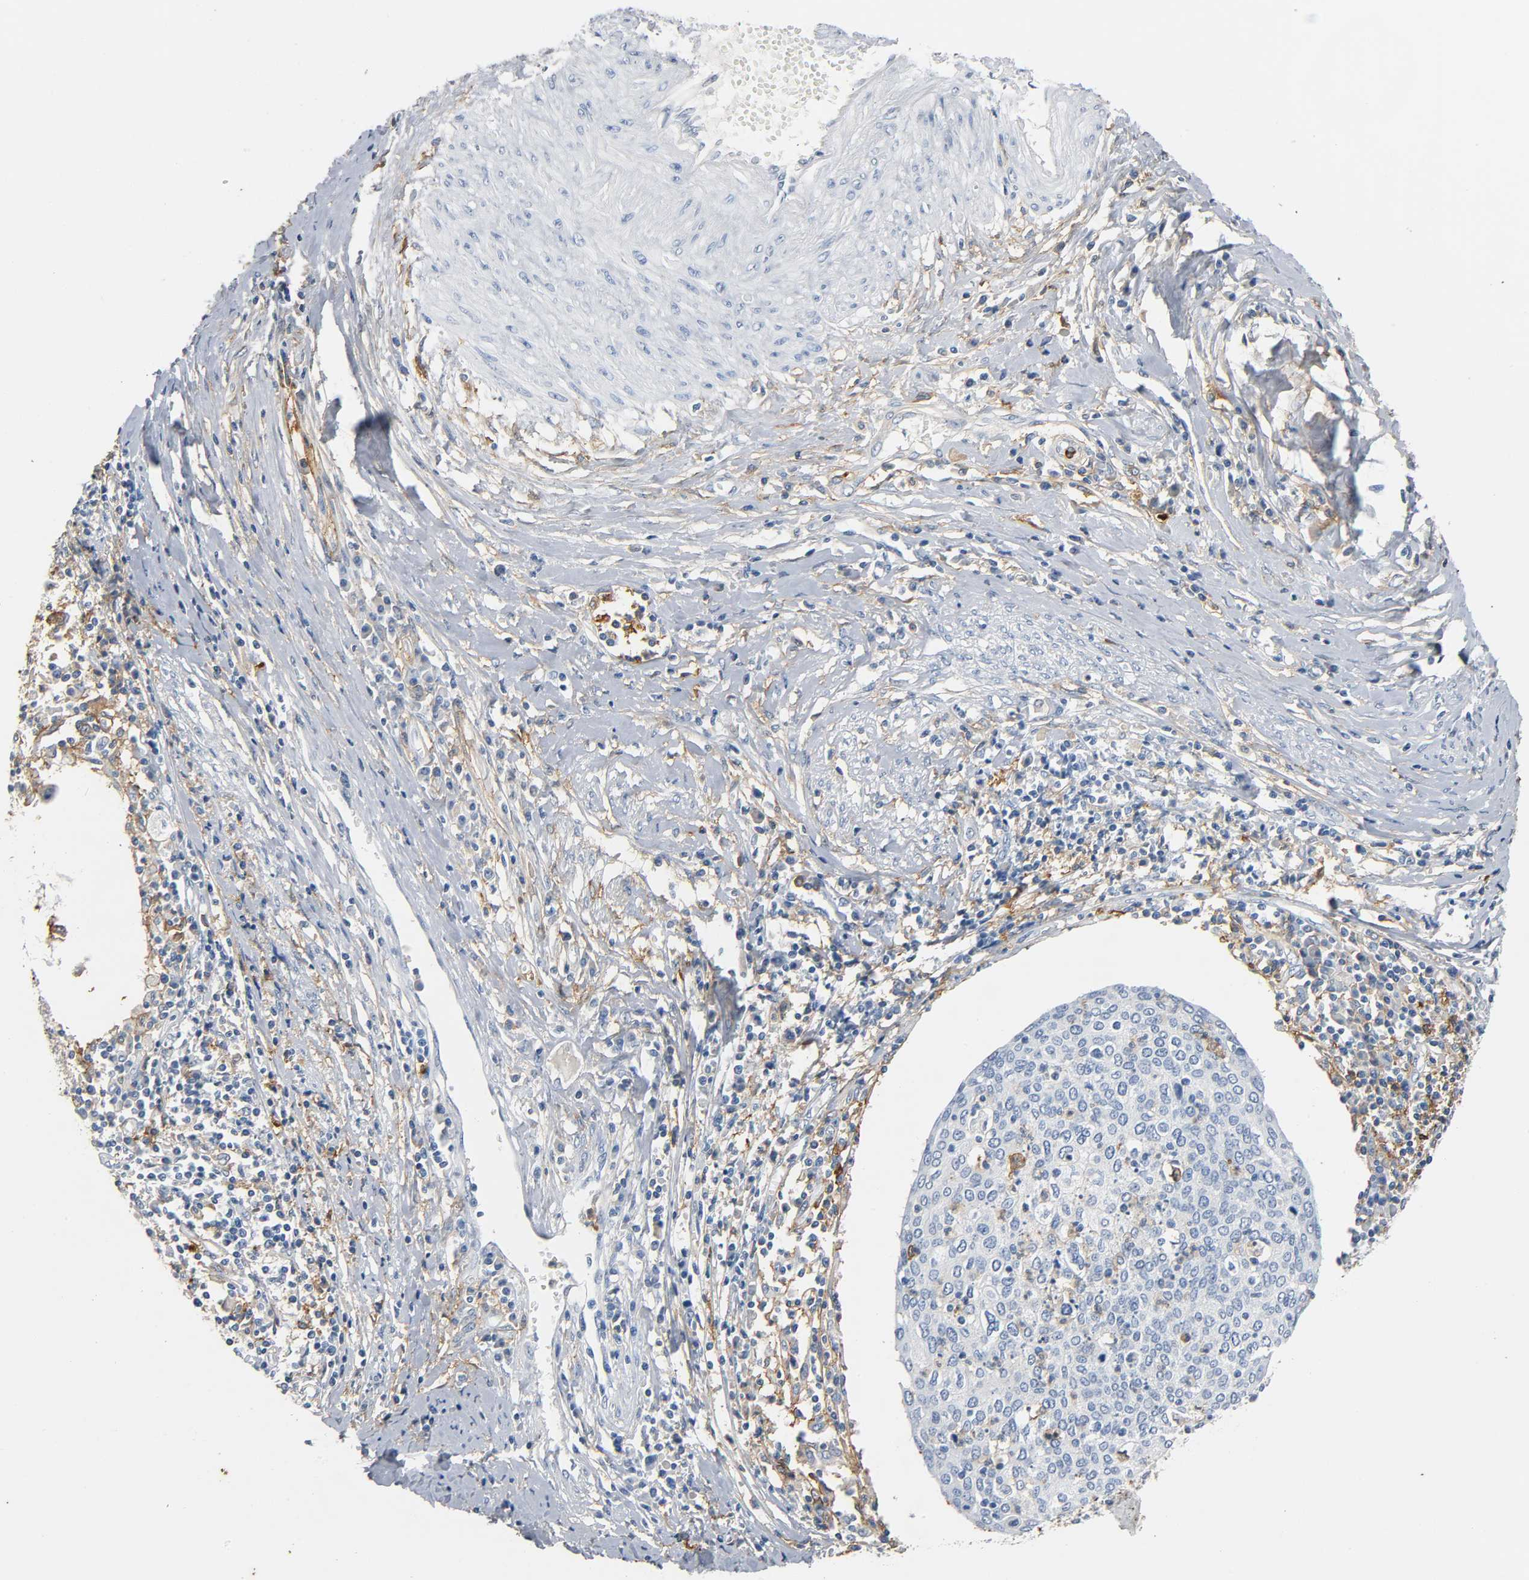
{"staining": {"intensity": "weak", "quantity": "<25%", "location": "cytoplasmic/membranous"}, "tissue": "cervical cancer", "cell_type": "Tumor cells", "image_type": "cancer", "snomed": [{"axis": "morphology", "description": "Squamous cell carcinoma, NOS"}, {"axis": "topography", "description": "Cervix"}], "caption": "Human squamous cell carcinoma (cervical) stained for a protein using immunohistochemistry exhibits no staining in tumor cells.", "gene": "ANPEP", "patient": {"sex": "female", "age": 40}}